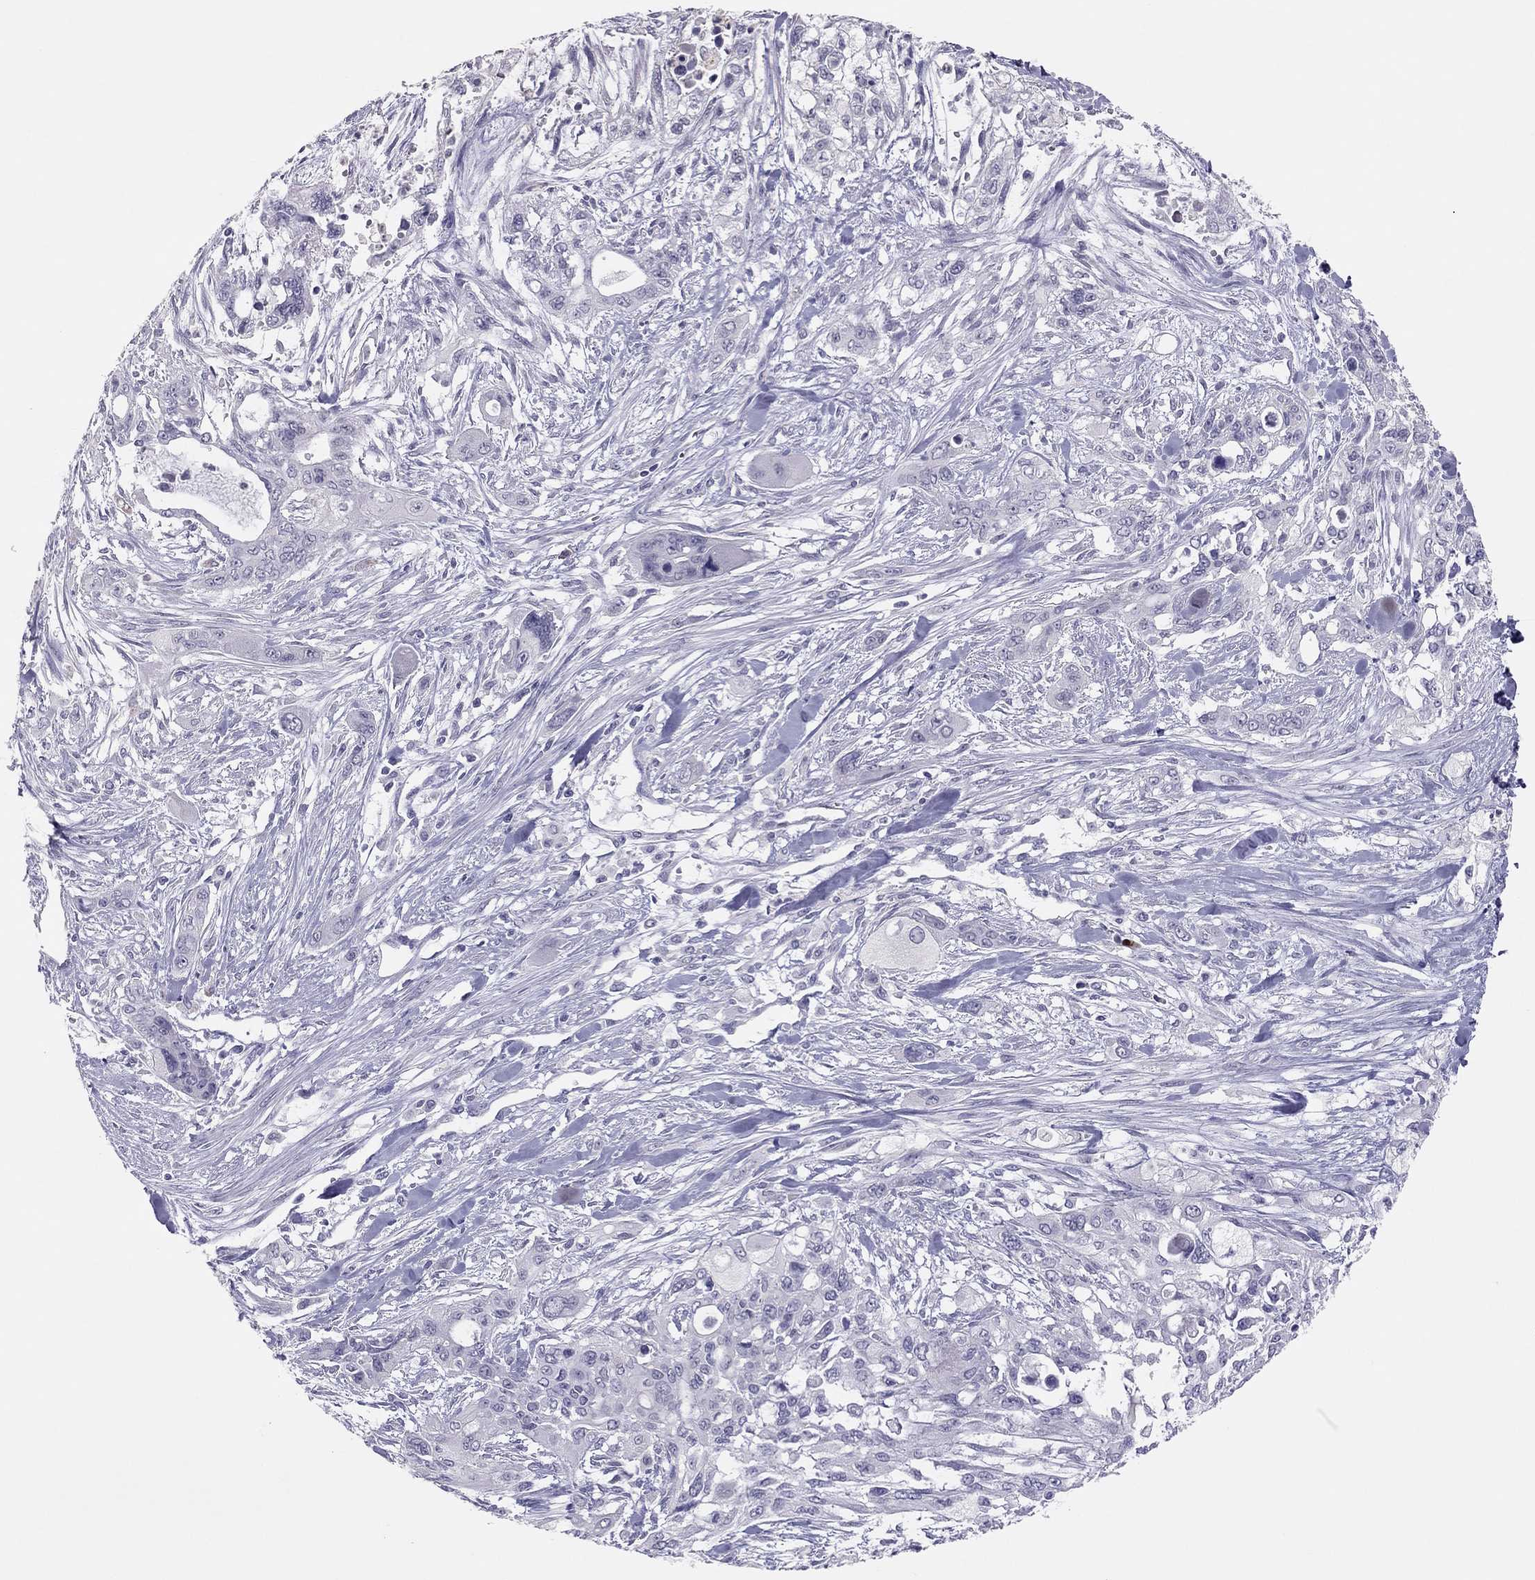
{"staining": {"intensity": "negative", "quantity": "none", "location": "none"}, "tissue": "pancreatic cancer", "cell_type": "Tumor cells", "image_type": "cancer", "snomed": [{"axis": "morphology", "description": "Adenocarcinoma, NOS"}, {"axis": "topography", "description": "Pancreas"}], "caption": "A high-resolution photomicrograph shows immunohistochemistry staining of pancreatic cancer, which displays no significant positivity in tumor cells.", "gene": "ADORA2A", "patient": {"sex": "male", "age": 47}}